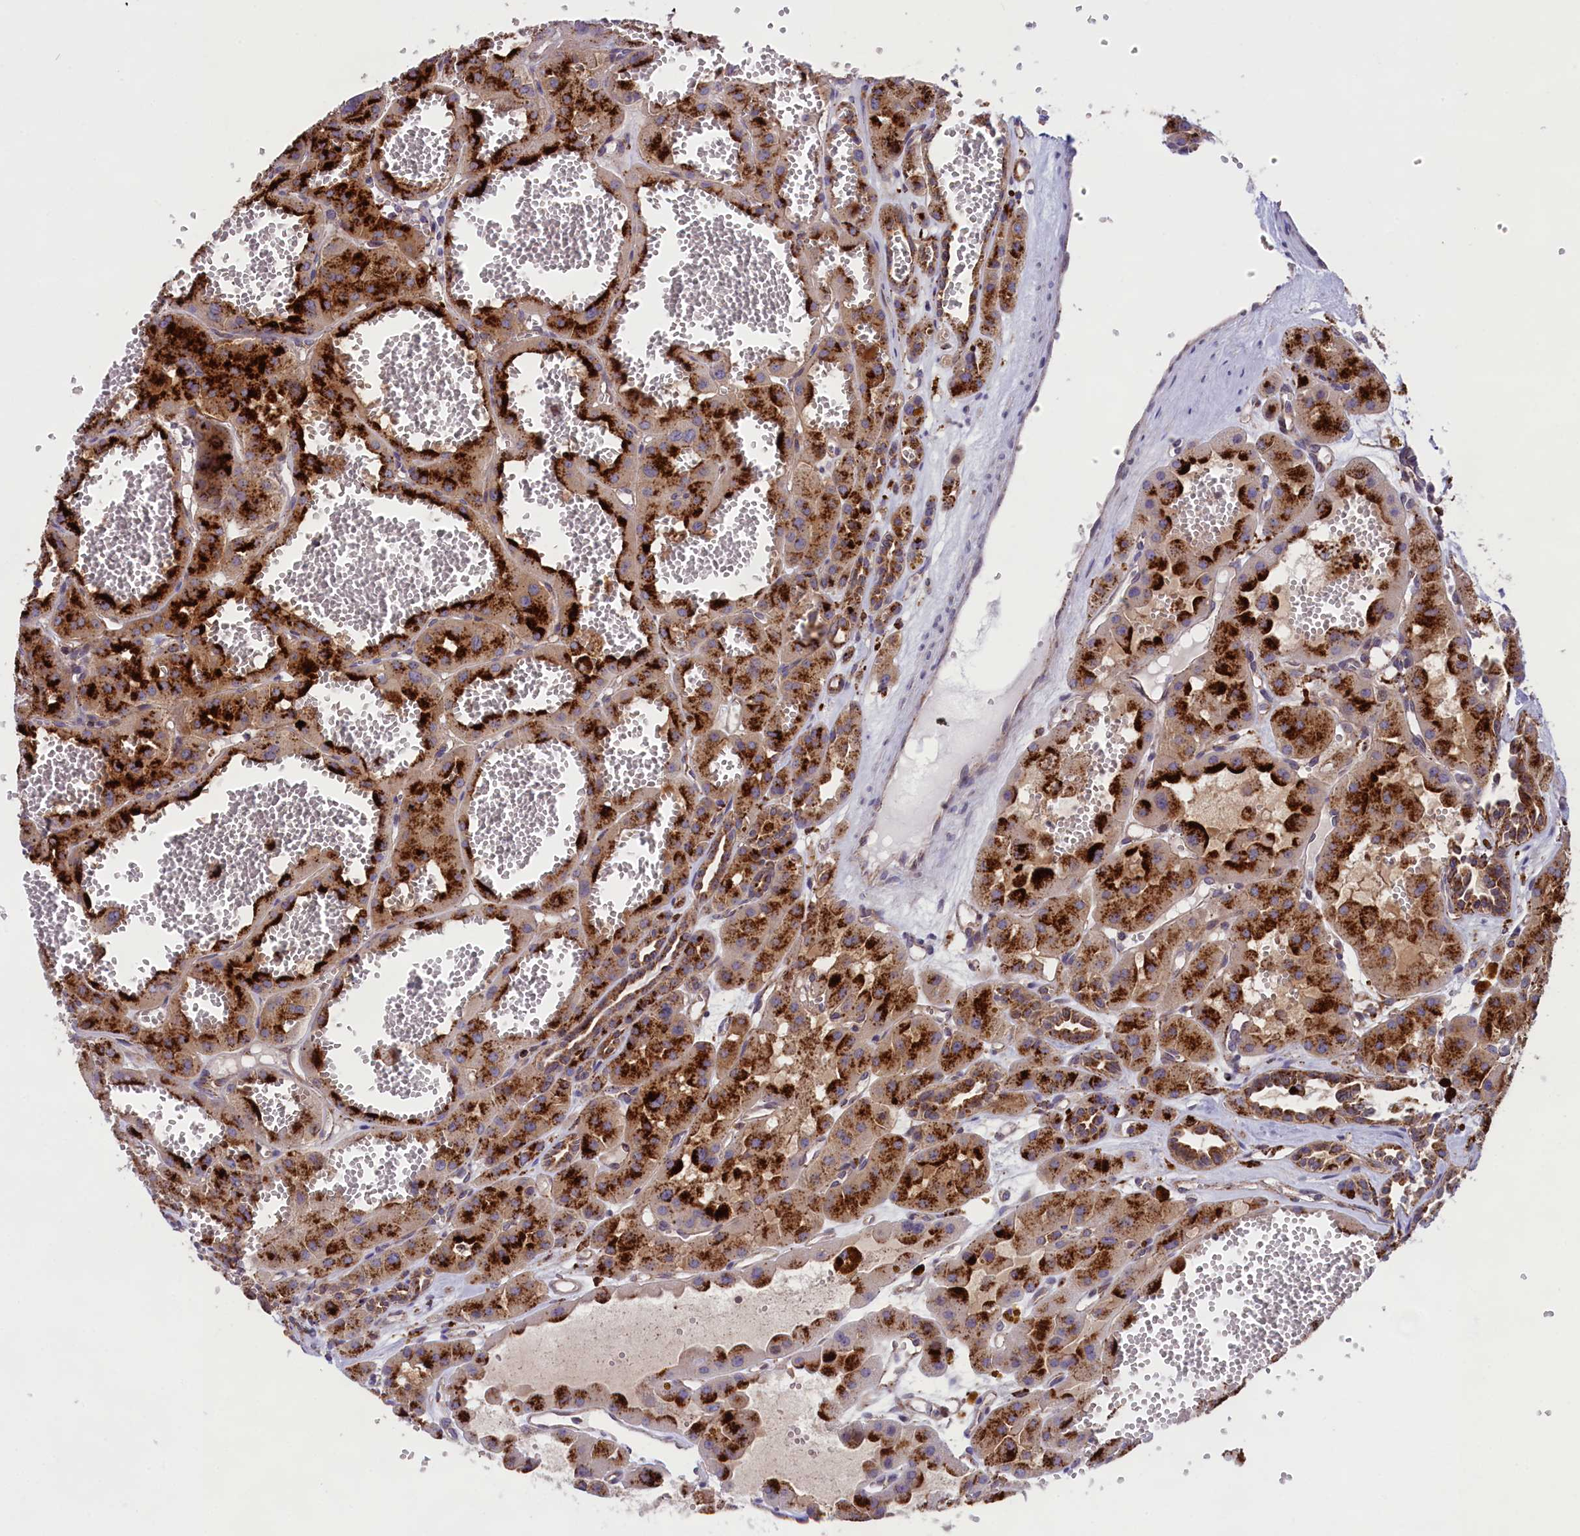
{"staining": {"intensity": "strong", "quantity": ">75%", "location": "cytoplasmic/membranous"}, "tissue": "renal cancer", "cell_type": "Tumor cells", "image_type": "cancer", "snomed": [{"axis": "morphology", "description": "Carcinoma, NOS"}, {"axis": "topography", "description": "Kidney"}], "caption": "Immunohistochemistry (IHC) staining of renal cancer, which demonstrates high levels of strong cytoplasmic/membranous positivity in about >75% of tumor cells indicating strong cytoplasmic/membranous protein positivity. The staining was performed using DAB (3,3'-diaminobenzidine) (brown) for protein detection and nuclei were counterstained in hematoxylin (blue).", "gene": "MAN2B1", "patient": {"sex": "female", "age": 75}}